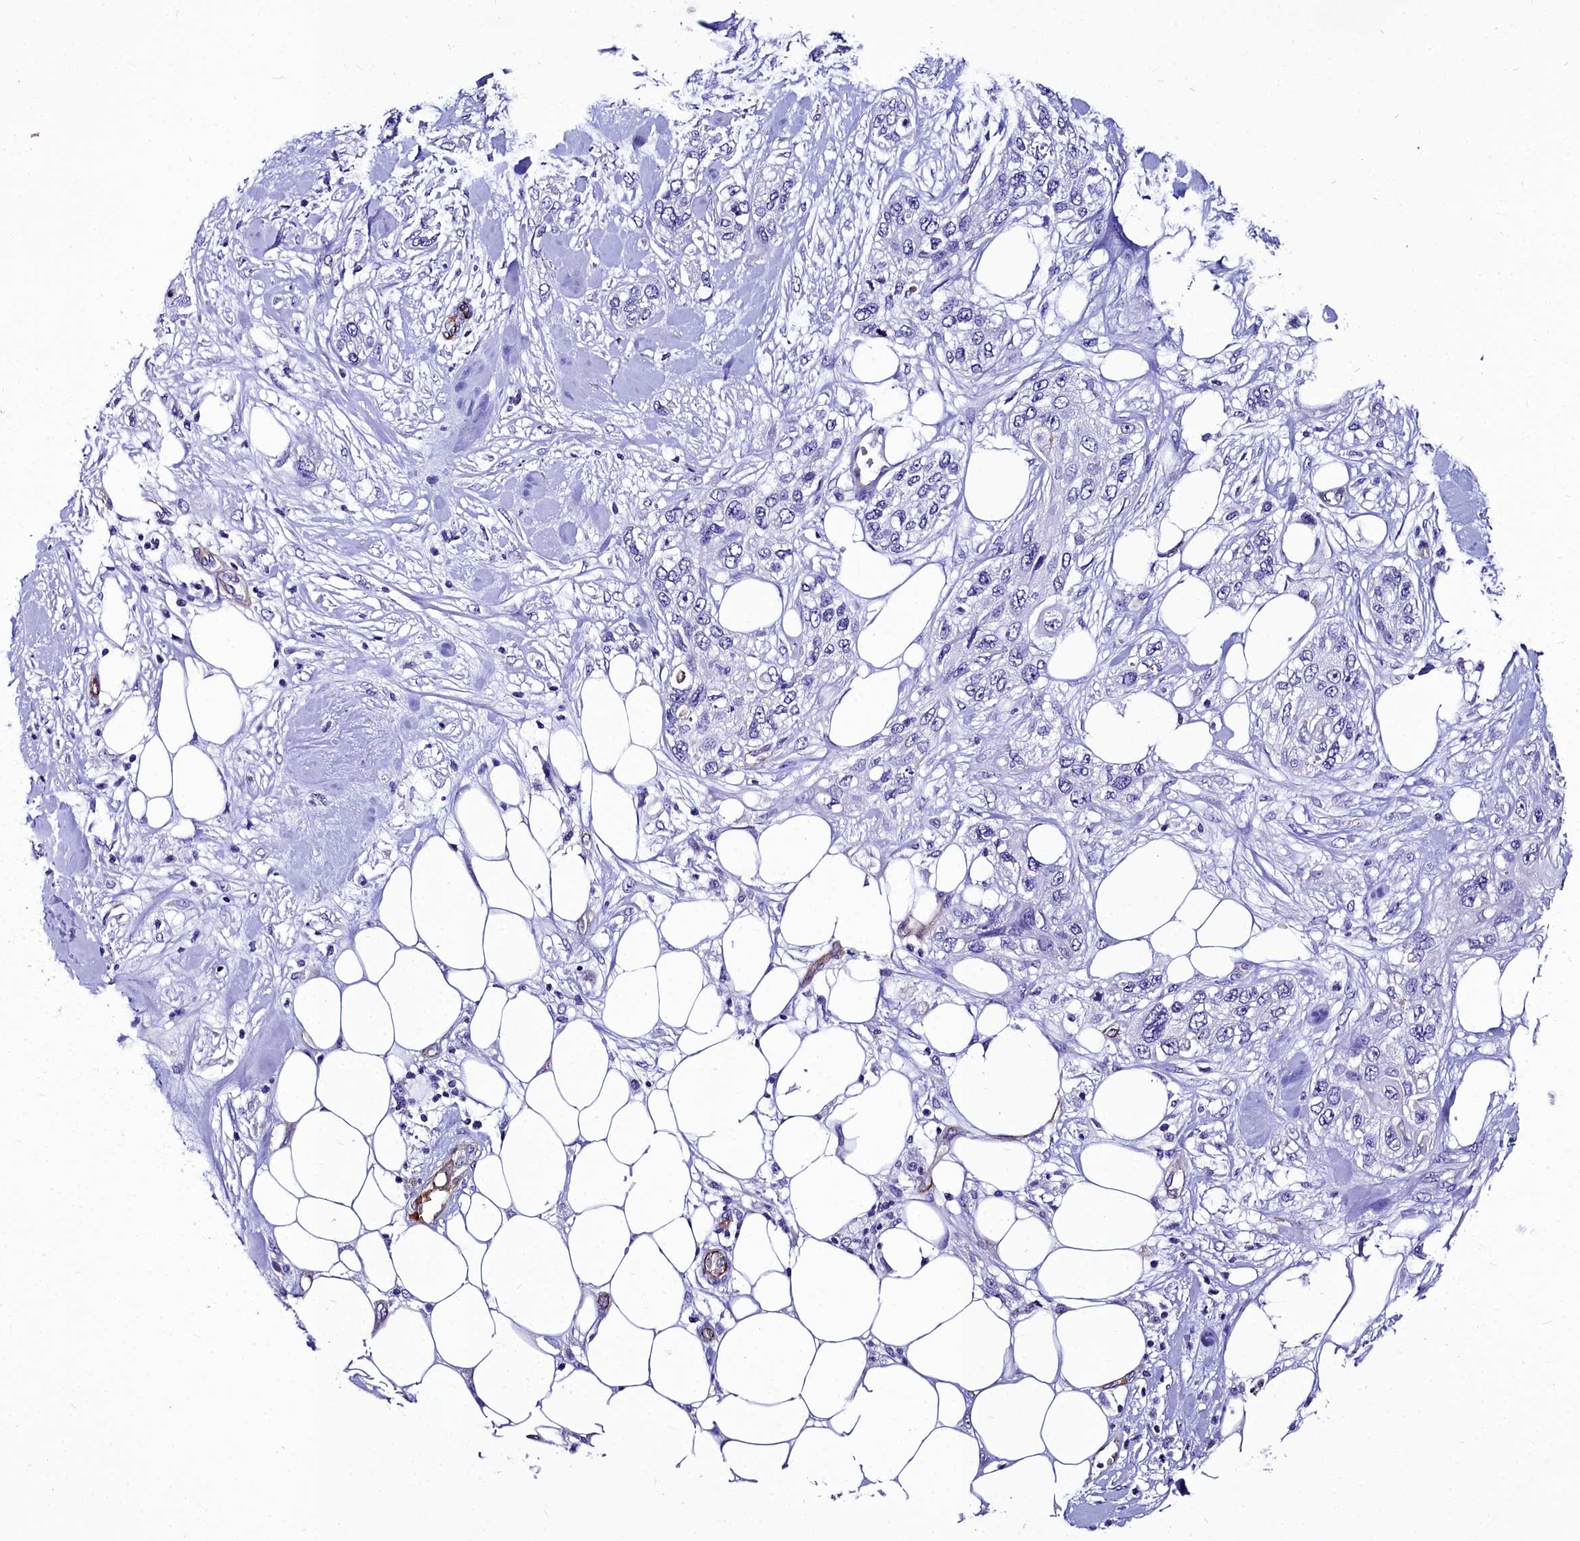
{"staining": {"intensity": "negative", "quantity": "none", "location": "none"}, "tissue": "skin cancer", "cell_type": "Tumor cells", "image_type": "cancer", "snomed": [{"axis": "morphology", "description": "Normal tissue, NOS"}, {"axis": "morphology", "description": "Squamous cell carcinoma, NOS"}, {"axis": "topography", "description": "Skin"}], "caption": "The histopathology image exhibits no staining of tumor cells in squamous cell carcinoma (skin). (Brightfield microscopy of DAB immunohistochemistry at high magnification).", "gene": "CYP4F11", "patient": {"sex": "male", "age": 72}}